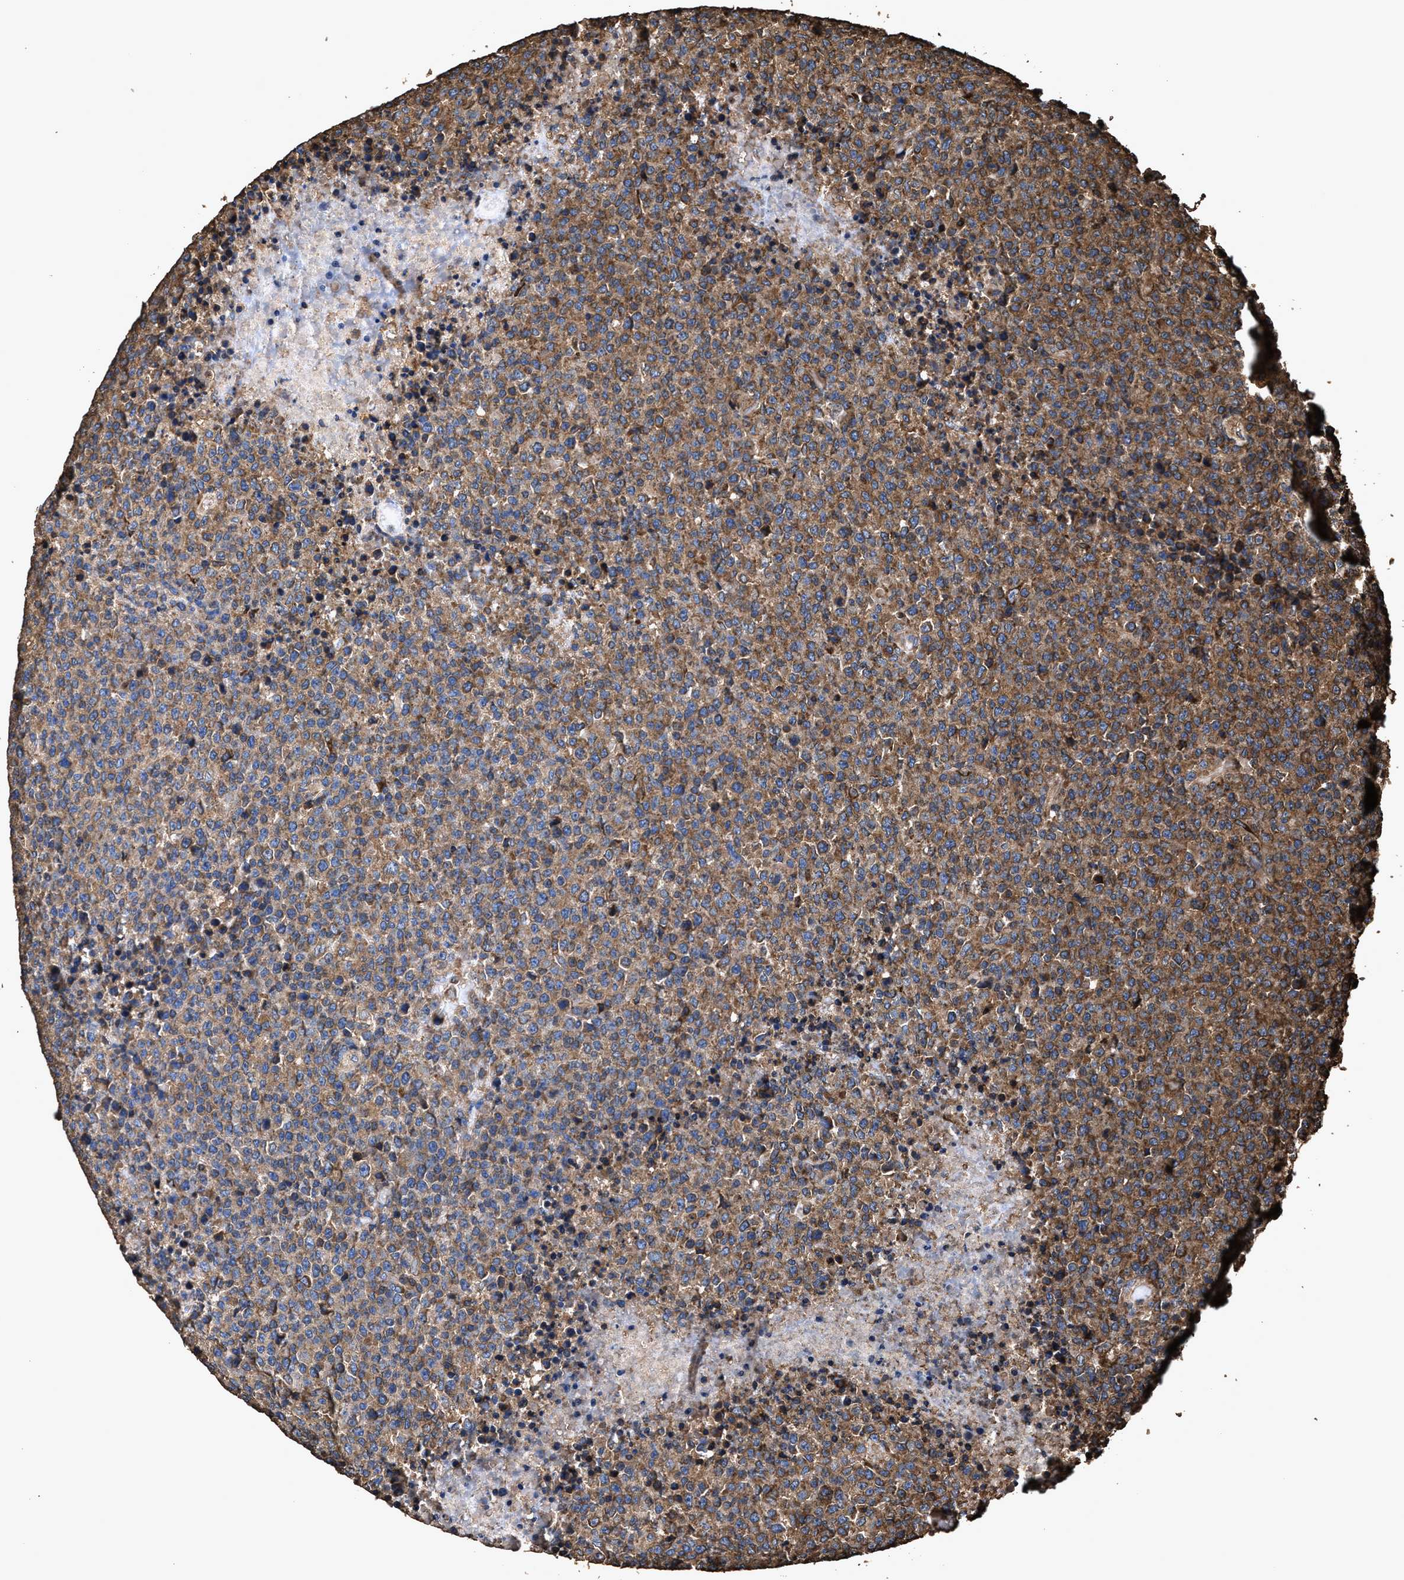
{"staining": {"intensity": "moderate", "quantity": ">75%", "location": "cytoplasmic/membranous"}, "tissue": "lymphoma", "cell_type": "Tumor cells", "image_type": "cancer", "snomed": [{"axis": "morphology", "description": "Malignant lymphoma, non-Hodgkin's type, High grade"}, {"axis": "topography", "description": "Lymph node"}], "caption": "Lymphoma was stained to show a protein in brown. There is medium levels of moderate cytoplasmic/membranous expression in approximately >75% of tumor cells.", "gene": "ZMYND19", "patient": {"sex": "male", "age": 13}}